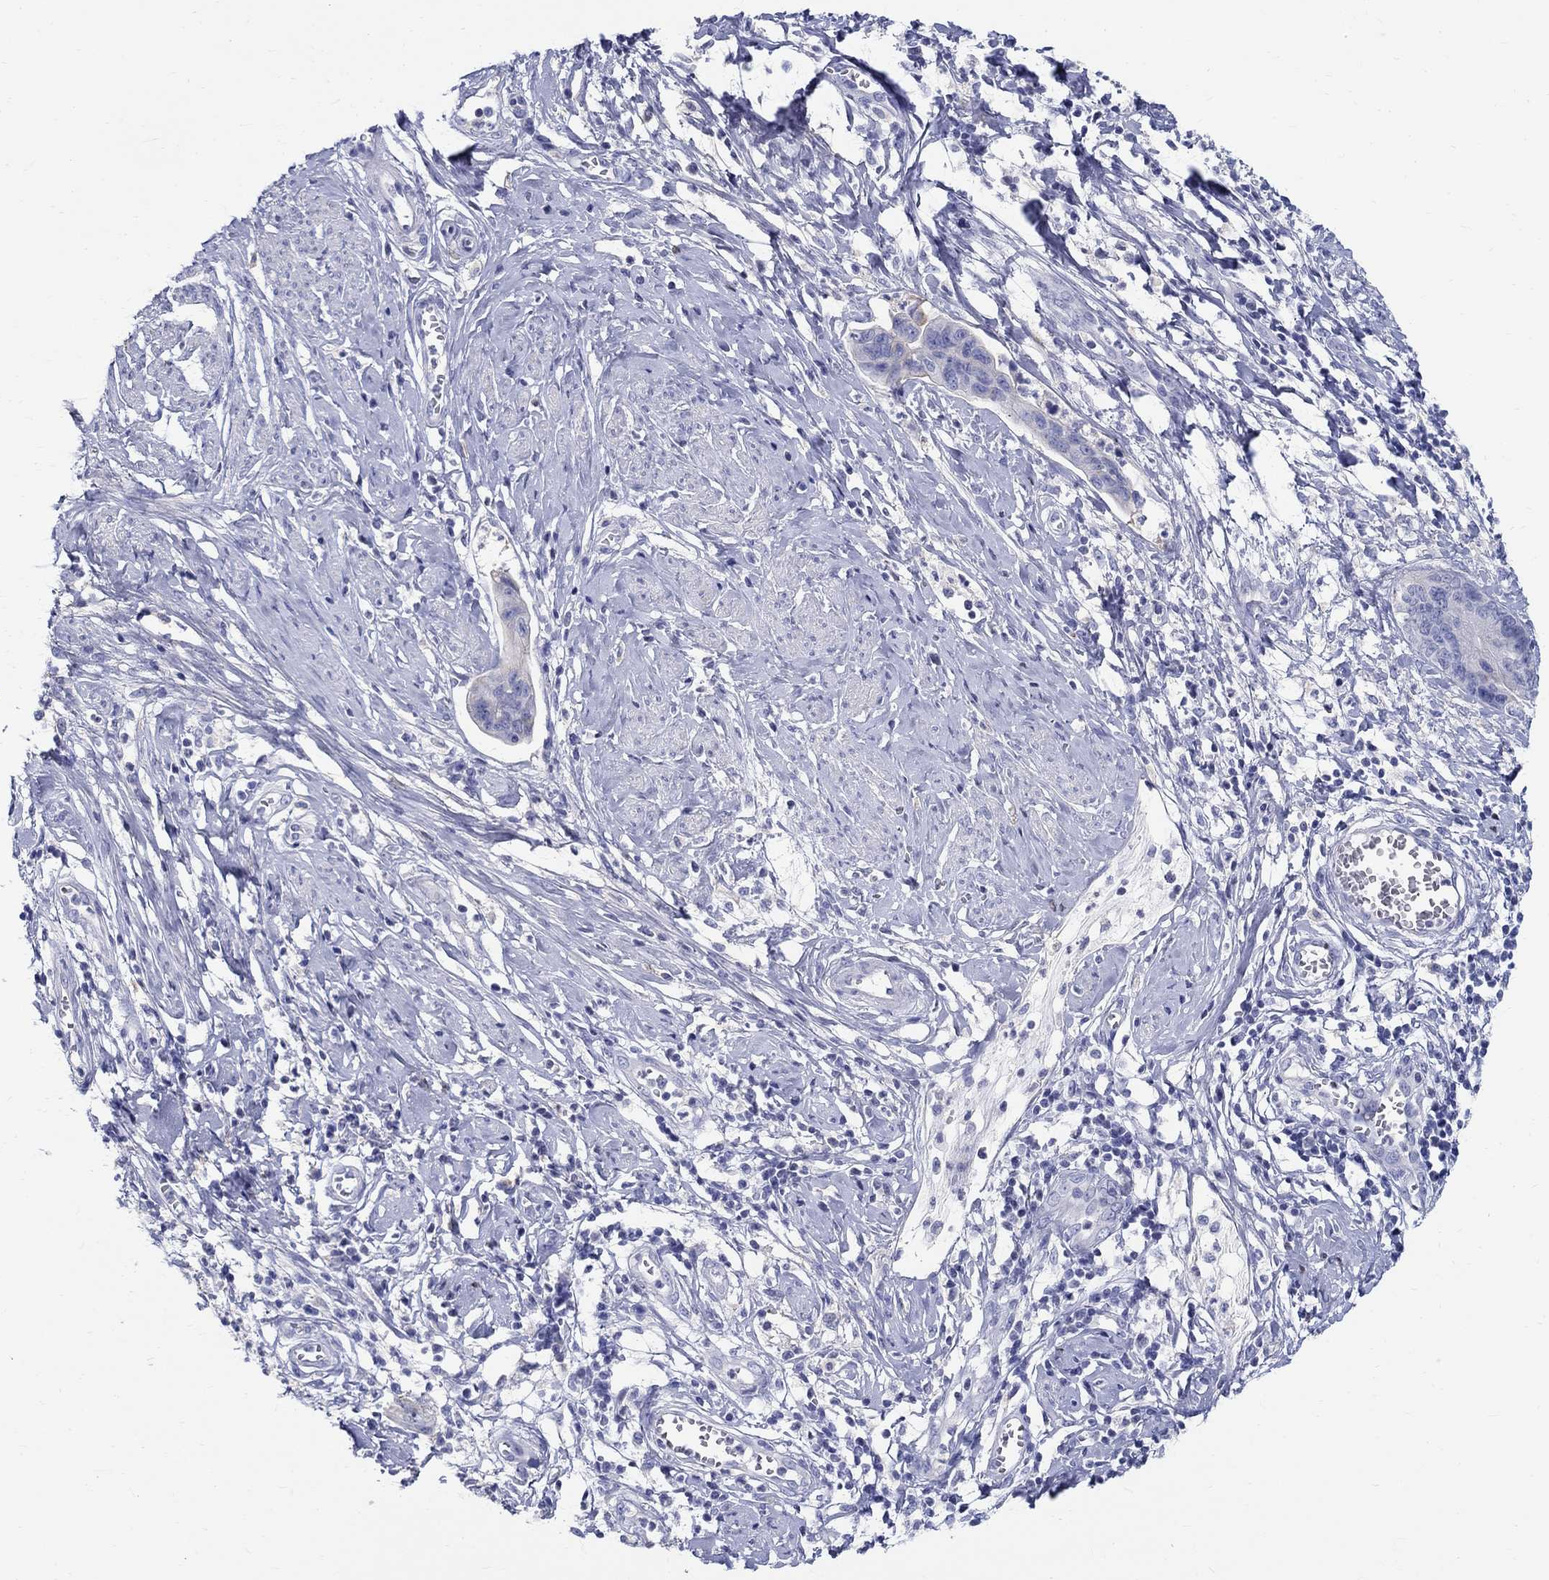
{"staining": {"intensity": "negative", "quantity": "none", "location": "none"}, "tissue": "cervical cancer", "cell_type": "Tumor cells", "image_type": "cancer", "snomed": [{"axis": "morphology", "description": "Adenocarcinoma, NOS"}, {"axis": "topography", "description": "Cervix"}], "caption": "The micrograph shows no significant positivity in tumor cells of adenocarcinoma (cervical). (DAB immunohistochemistry (IHC) with hematoxylin counter stain).", "gene": "SOX2", "patient": {"sex": "female", "age": 44}}